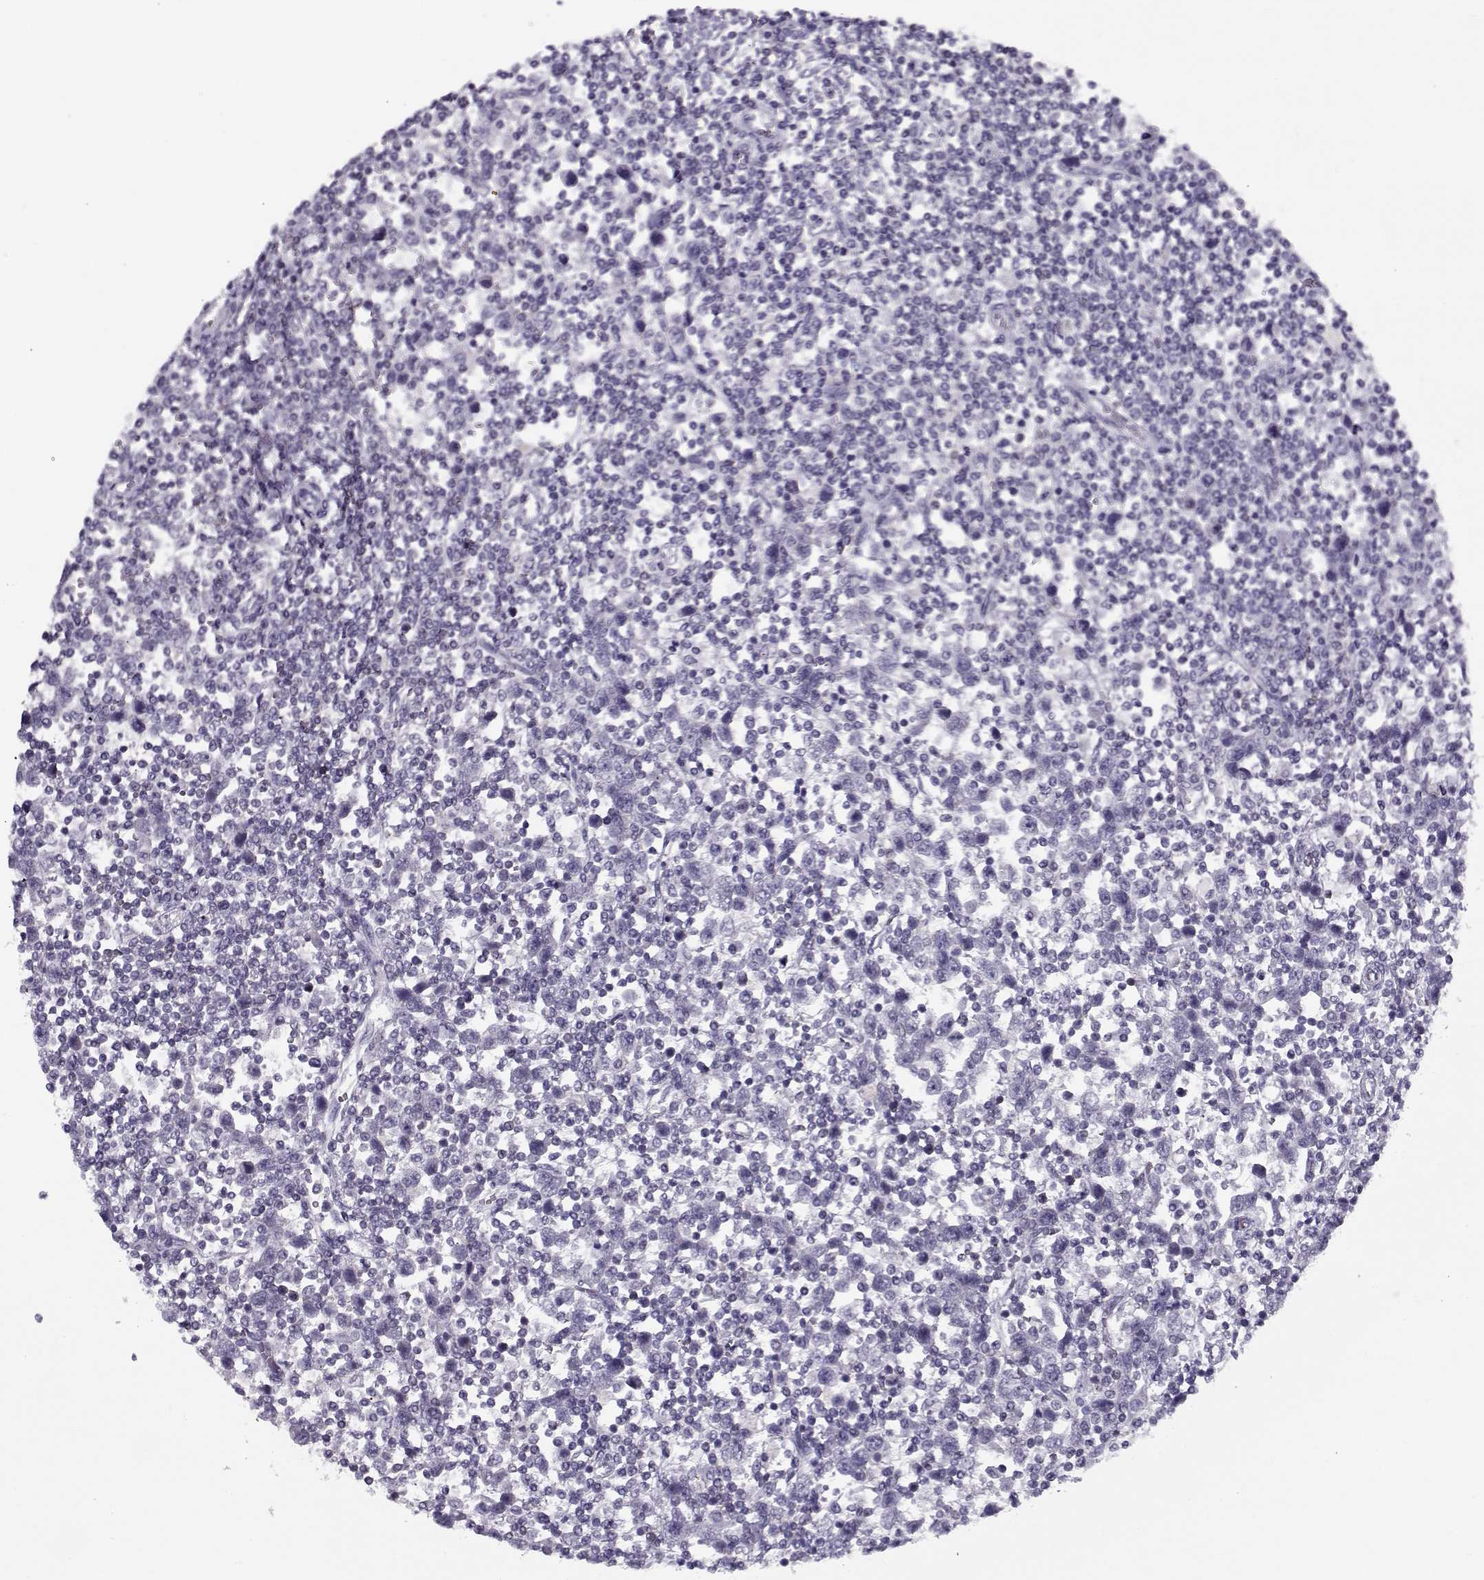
{"staining": {"intensity": "negative", "quantity": "none", "location": "none"}, "tissue": "testis cancer", "cell_type": "Tumor cells", "image_type": "cancer", "snomed": [{"axis": "morphology", "description": "Normal tissue, NOS"}, {"axis": "morphology", "description": "Seminoma, NOS"}, {"axis": "topography", "description": "Testis"}, {"axis": "topography", "description": "Epididymis"}], "caption": "Immunohistochemistry (IHC) of human testis cancer (seminoma) reveals no staining in tumor cells. (Stains: DAB (3,3'-diaminobenzidine) IHC with hematoxylin counter stain, Microscopy: brightfield microscopy at high magnification).", "gene": "PP2D1", "patient": {"sex": "male", "age": 34}}